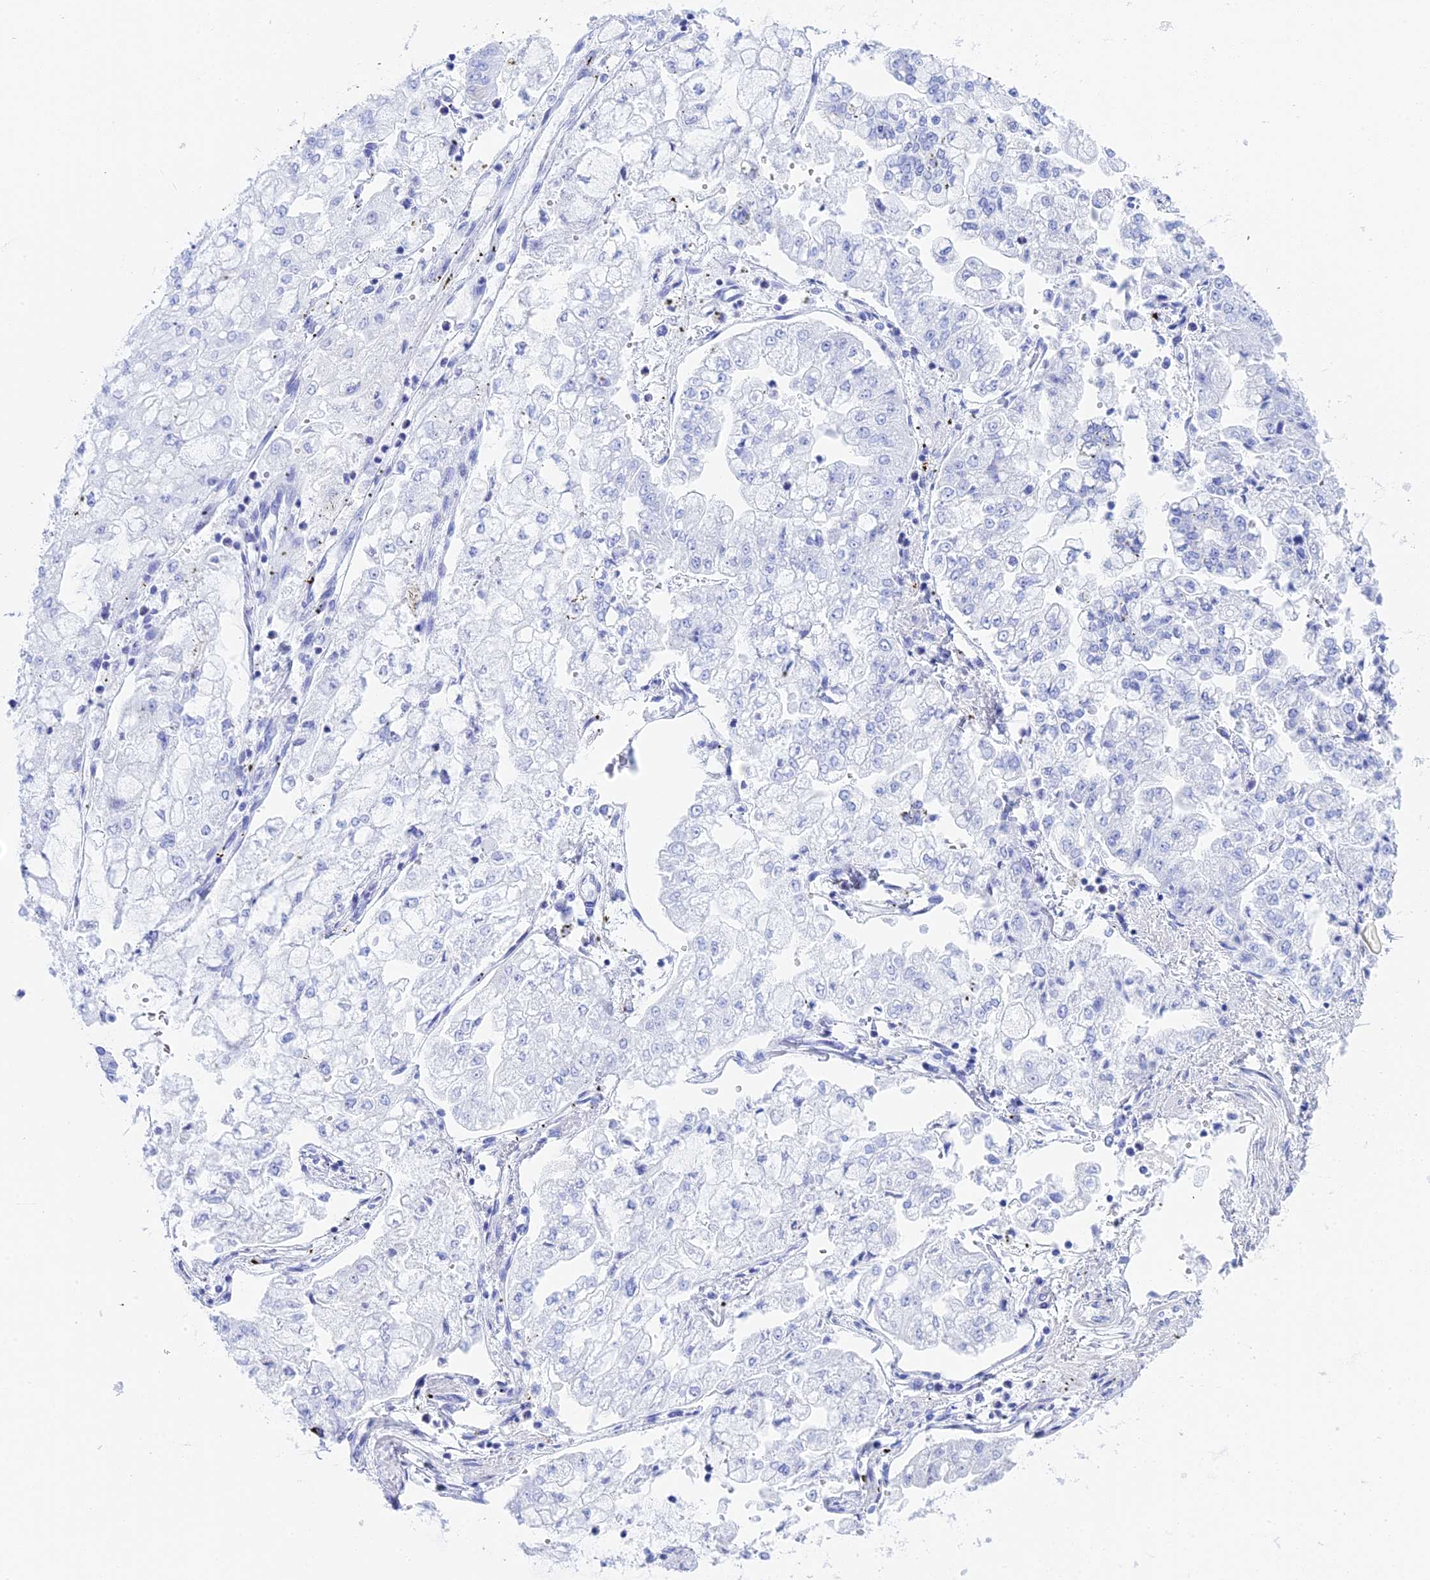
{"staining": {"intensity": "negative", "quantity": "none", "location": "none"}, "tissue": "stomach cancer", "cell_type": "Tumor cells", "image_type": "cancer", "snomed": [{"axis": "morphology", "description": "Adenocarcinoma, NOS"}, {"axis": "topography", "description": "Stomach"}], "caption": "This is an immunohistochemistry (IHC) image of human stomach adenocarcinoma. There is no expression in tumor cells.", "gene": "TEX101", "patient": {"sex": "male", "age": 76}}